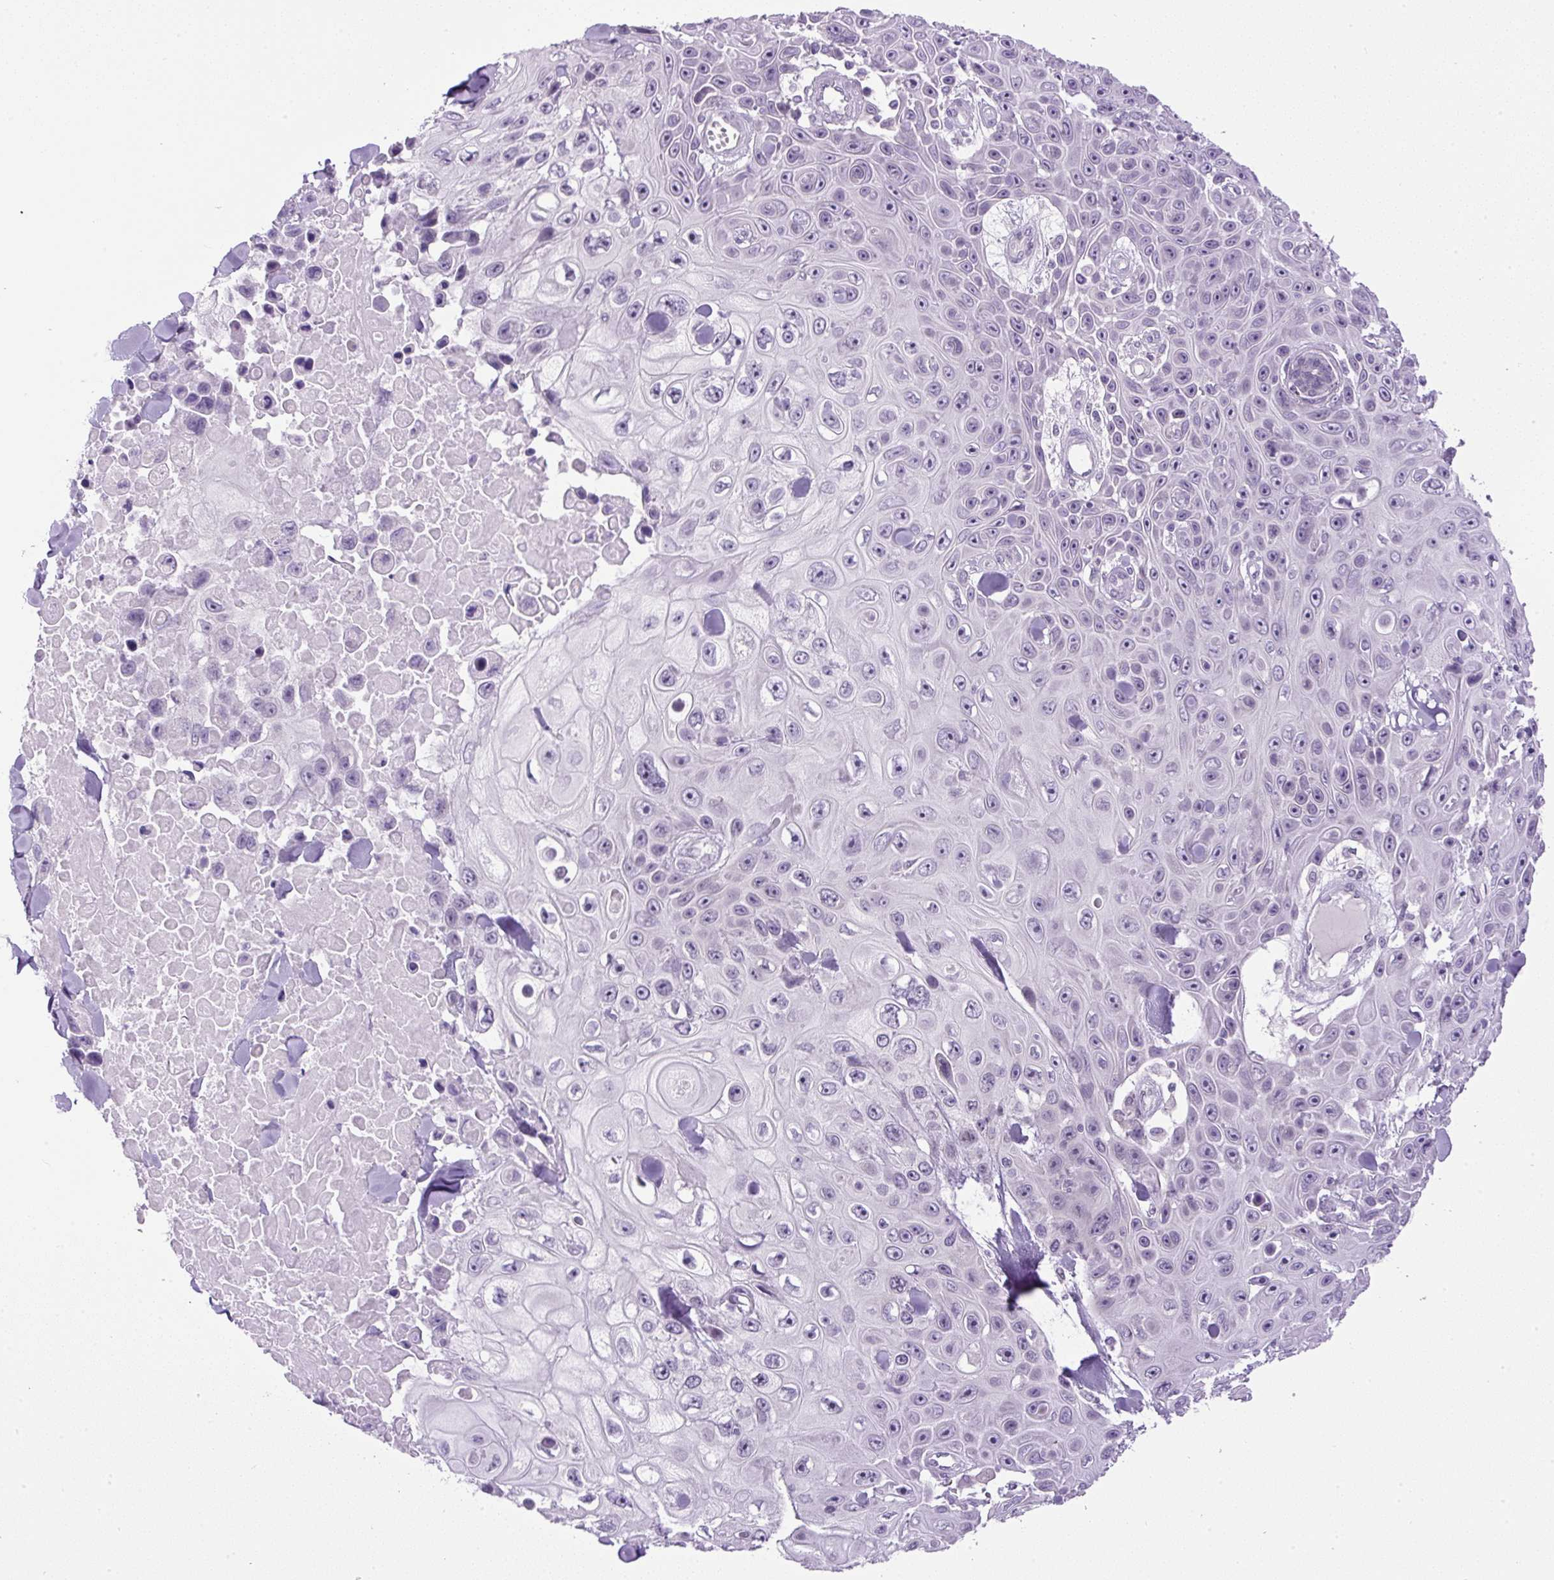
{"staining": {"intensity": "negative", "quantity": "none", "location": "none"}, "tissue": "skin cancer", "cell_type": "Tumor cells", "image_type": "cancer", "snomed": [{"axis": "morphology", "description": "Squamous cell carcinoma, NOS"}, {"axis": "topography", "description": "Skin"}], "caption": "IHC micrograph of neoplastic tissue: human skin squamous cell carcinoma stained with DAB (3,3'-diaminobenzidine) shows no significant protein positivity in tumor cells. (DAB (3,3'-diaminobenzidine) IHC, high magnification).", "gene": "RHBDD2", "patient": {"sex": "male", "age": 82}}